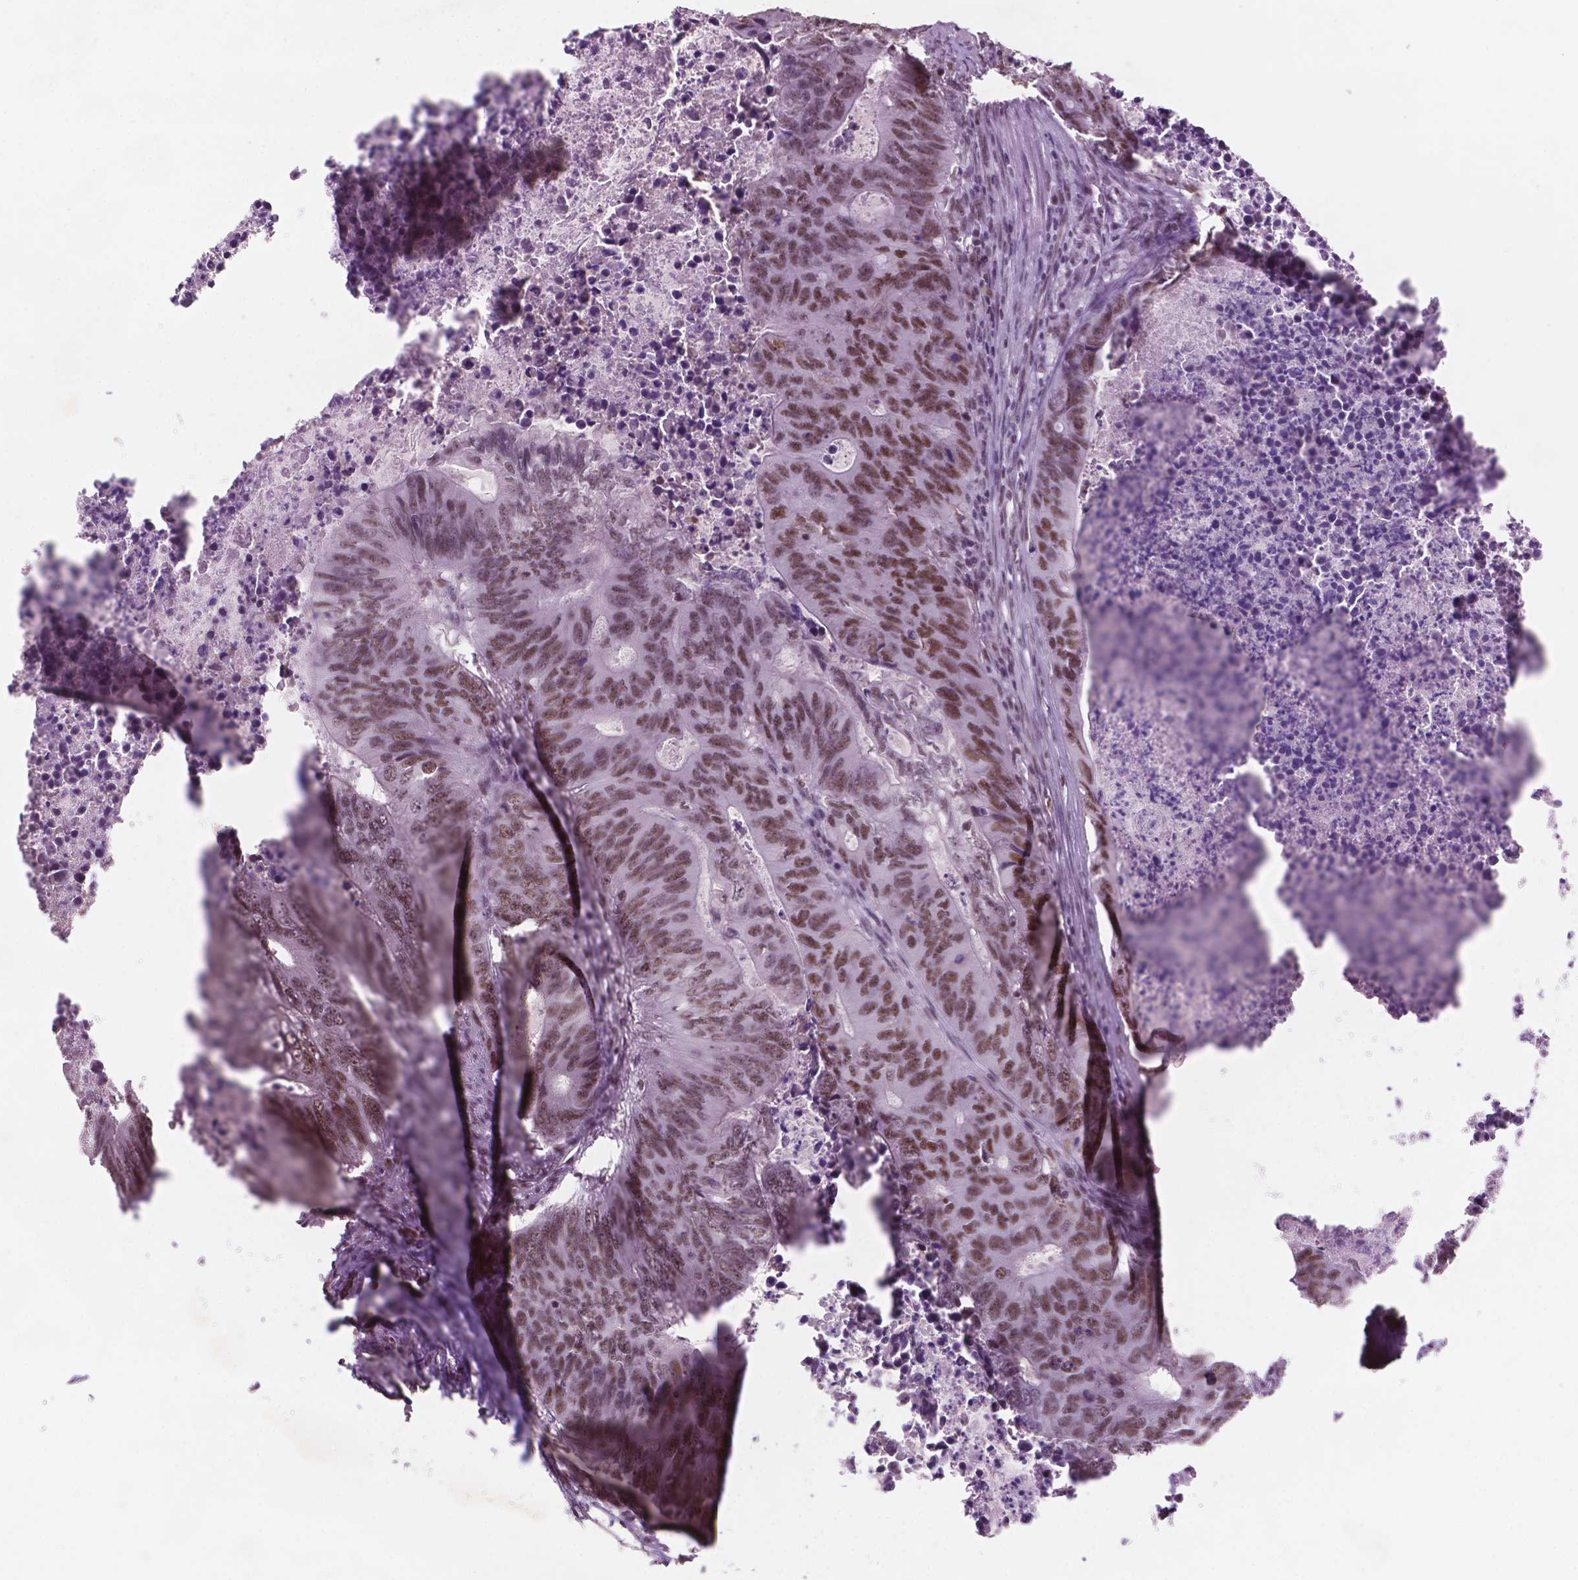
{"staining": {"intensity": "moderate", "quantity": ">75%", "location": "nuclear"}, "tissue": "colorectal cancer", "cell_type": "Tumor cells", "image_type": "cancer", "snomed": [{"axis": "morphology", "description": "Adenocarcinoma, NOS"}, {"axis": "topography", "description": "Colon"}], "caption": "An immunohistochemistry image of tumor tissue is shown. Protein staining in brown highlights moderate nuclear positivity in colorectal cancer (adenocarcinoma) within tumor cells.", "gene": "CTR9", "patient": {"sex": "male", "age": 67}}